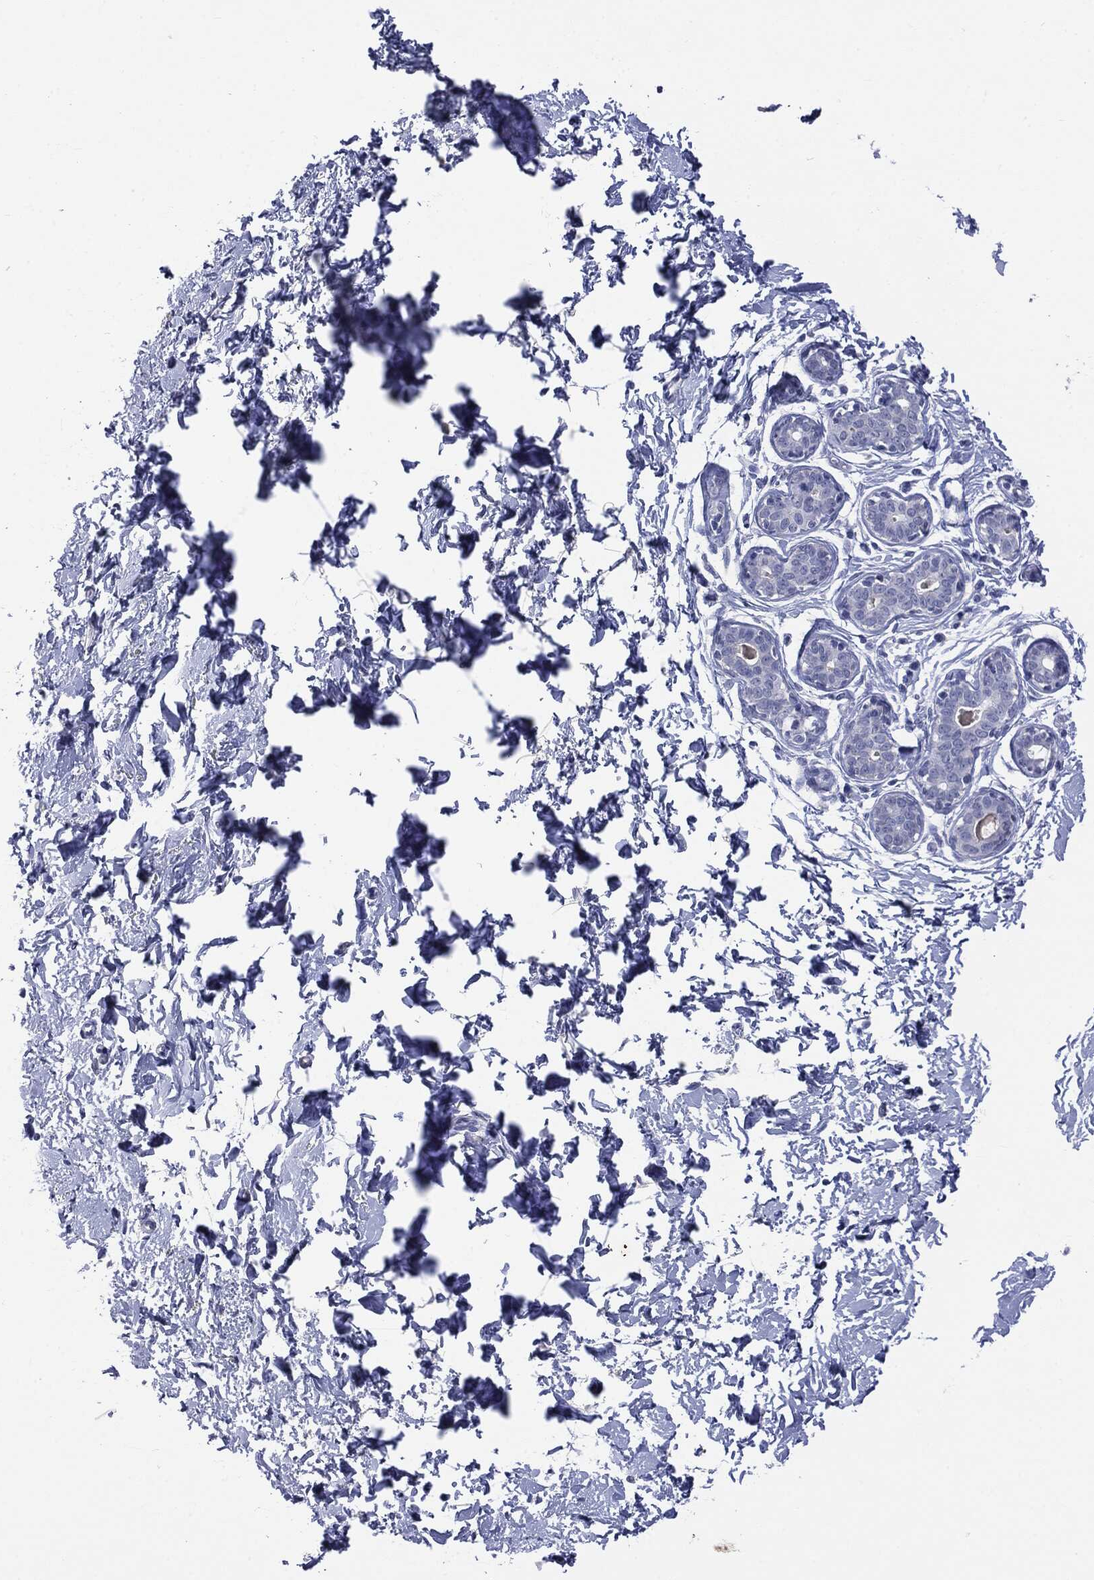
{"staining": {"intensity": "negative", "quantity": "none", "location": "none"}, "tissue": "breast", "cell_type": "Glandular cells", "image_type": "normal", "snomed": [{"axis": "morphology", "description": "Normal tissue, NOS"}, {"axis": "topography", "description": "Breast"}], "caption": "IHC histopathology image of unremarkable breast stained for a protein (brown), which reveals no expression in glandular cells.", "gene": "TSHB", "patient": {"sex": "female", "age": 37}}